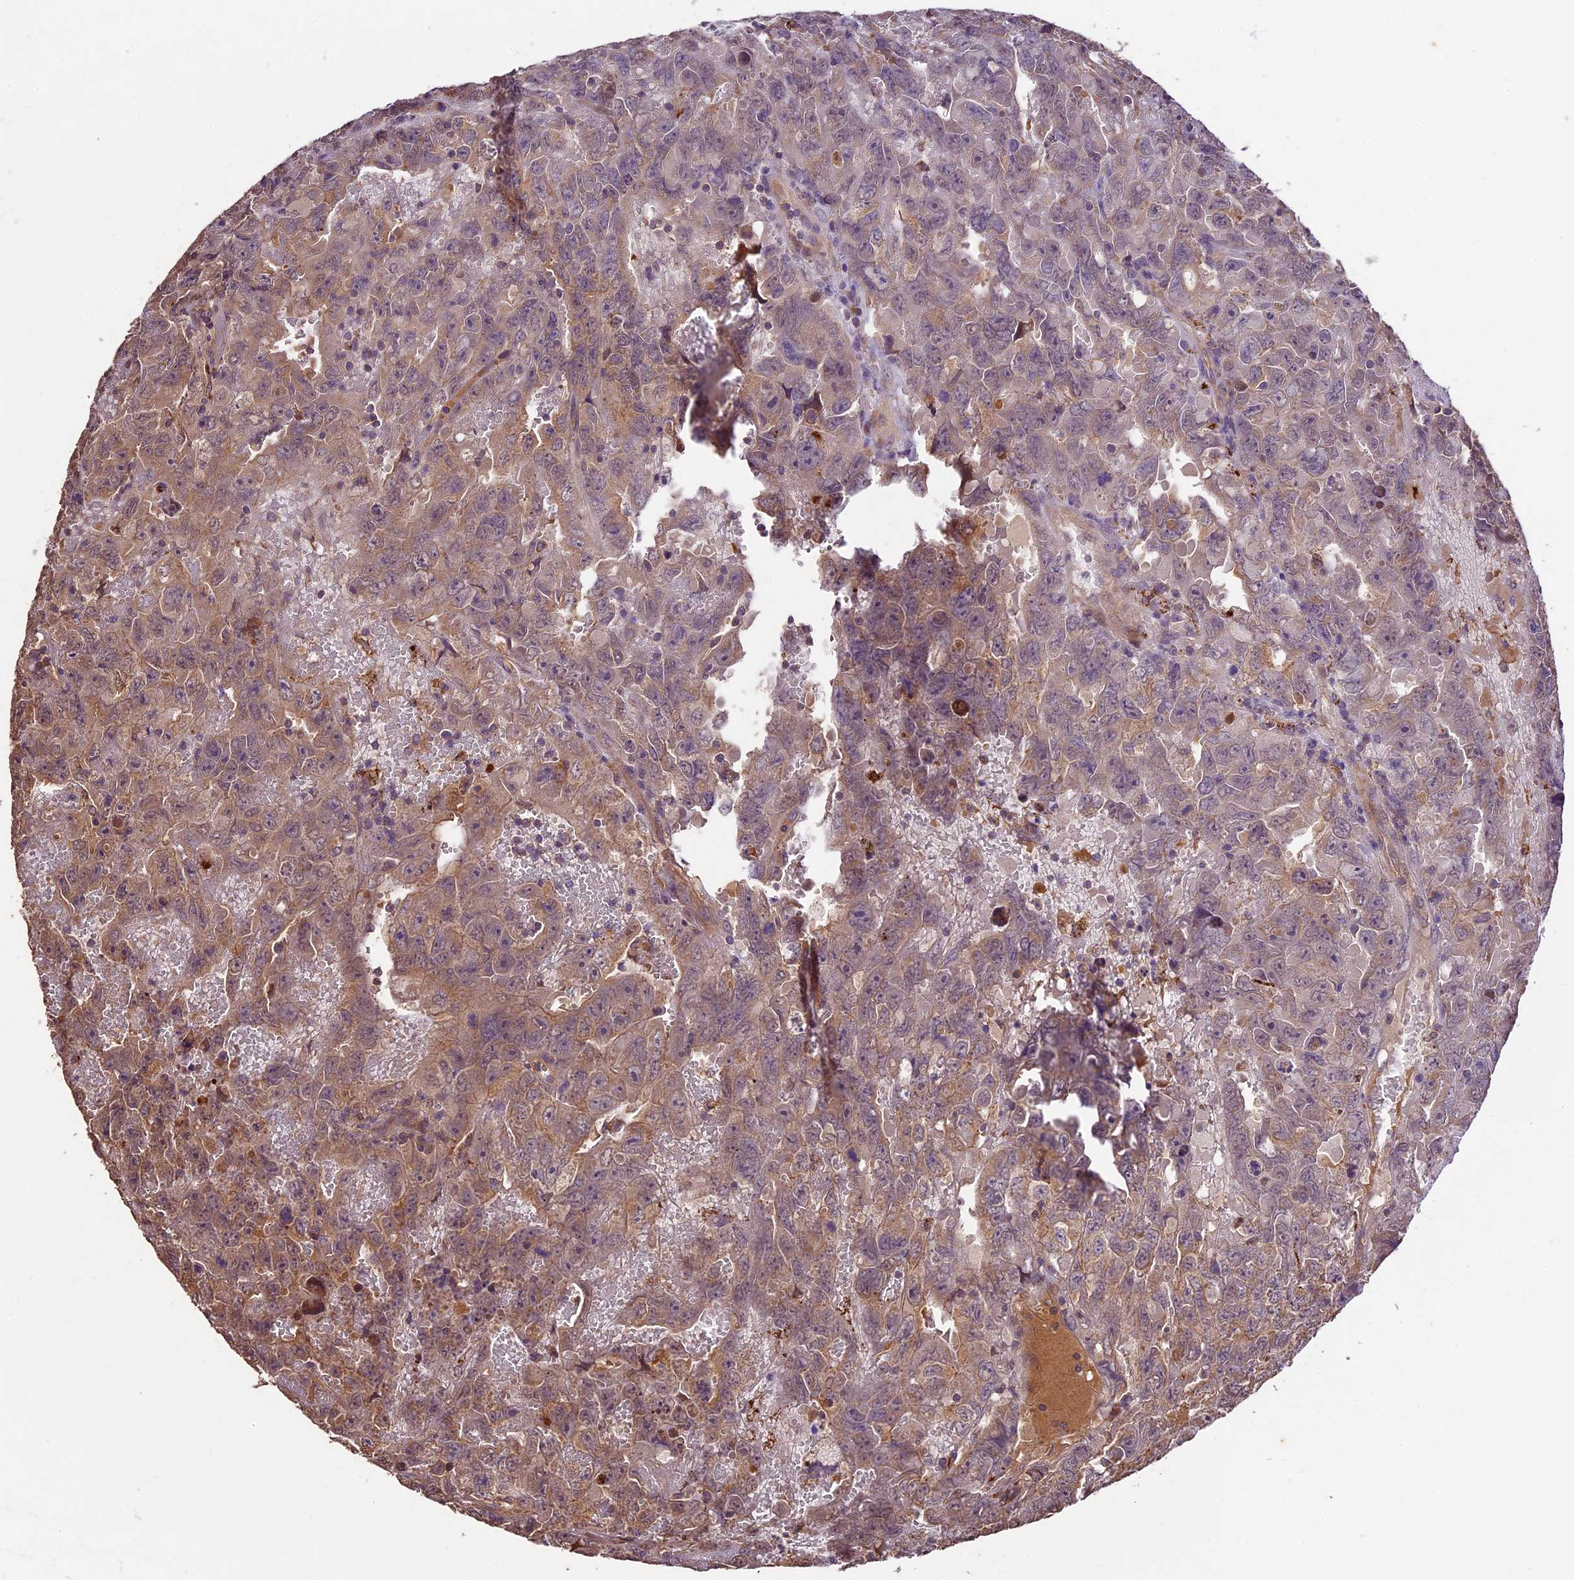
{"staining": {"intensity": "moderate", "quantity": "25%-75%", "location": "cytoplasmic/membranous"}, "tissue": "testis cancer", "cell_type": "Tumor cells", "image_type": "cancer", "snomed": [{"axis": "morphology", "description": "Carcinoma, Embryonal, NOS"}, {"axis": "topography", "description": "Testis"}], "caption": "Moderate cytoplasmic/membranous protein staining is identified in approximately 25%-75% of tumor cells in testis cancer (embryonal carcinoma). (Stains: DAB in brown, nuclei in blue, Microscopy: brightfield microscopy at high magnification).", "gene": "CRLF1", "patient": {"sex": "male", "age": 45}}